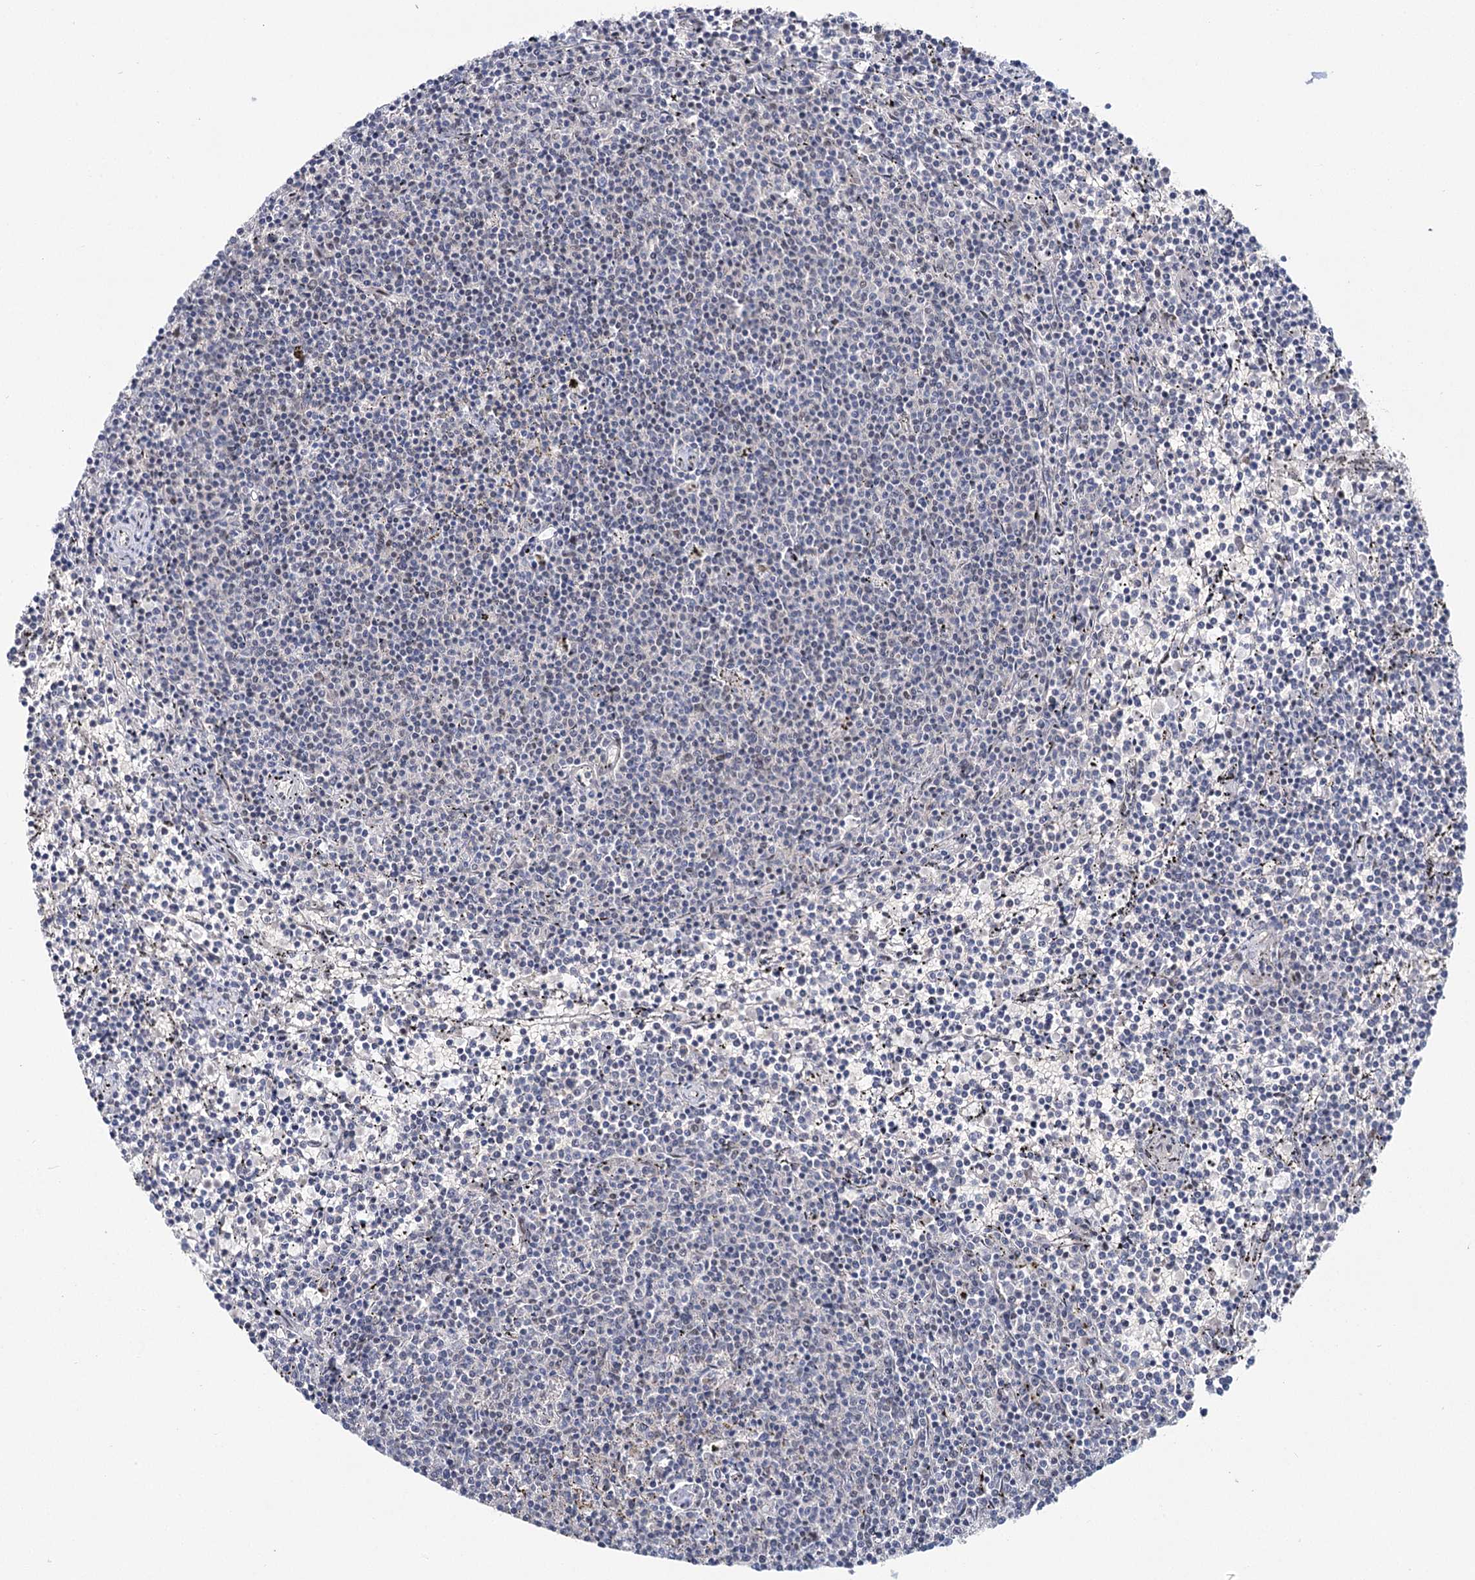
{"staining": {"intensity": "negative", "quantity": "none", "location": "none"}, "tissue": "lymphoma", "cell_type": "Tumor cells", "image_type": "cancer", "snomed": [{"axis": "morphology", "description": "Malignant lymphoma, non-Hodgkin's type, Low grade"}, {"axis": "topography", "description": "Spleen"}], "caption": "A histopathology image of lymphoma stained for a protein reveals no brown staining in tumor cells.", "gene": "SCAF8", "patient": {"sex": "female", "age": 50}}